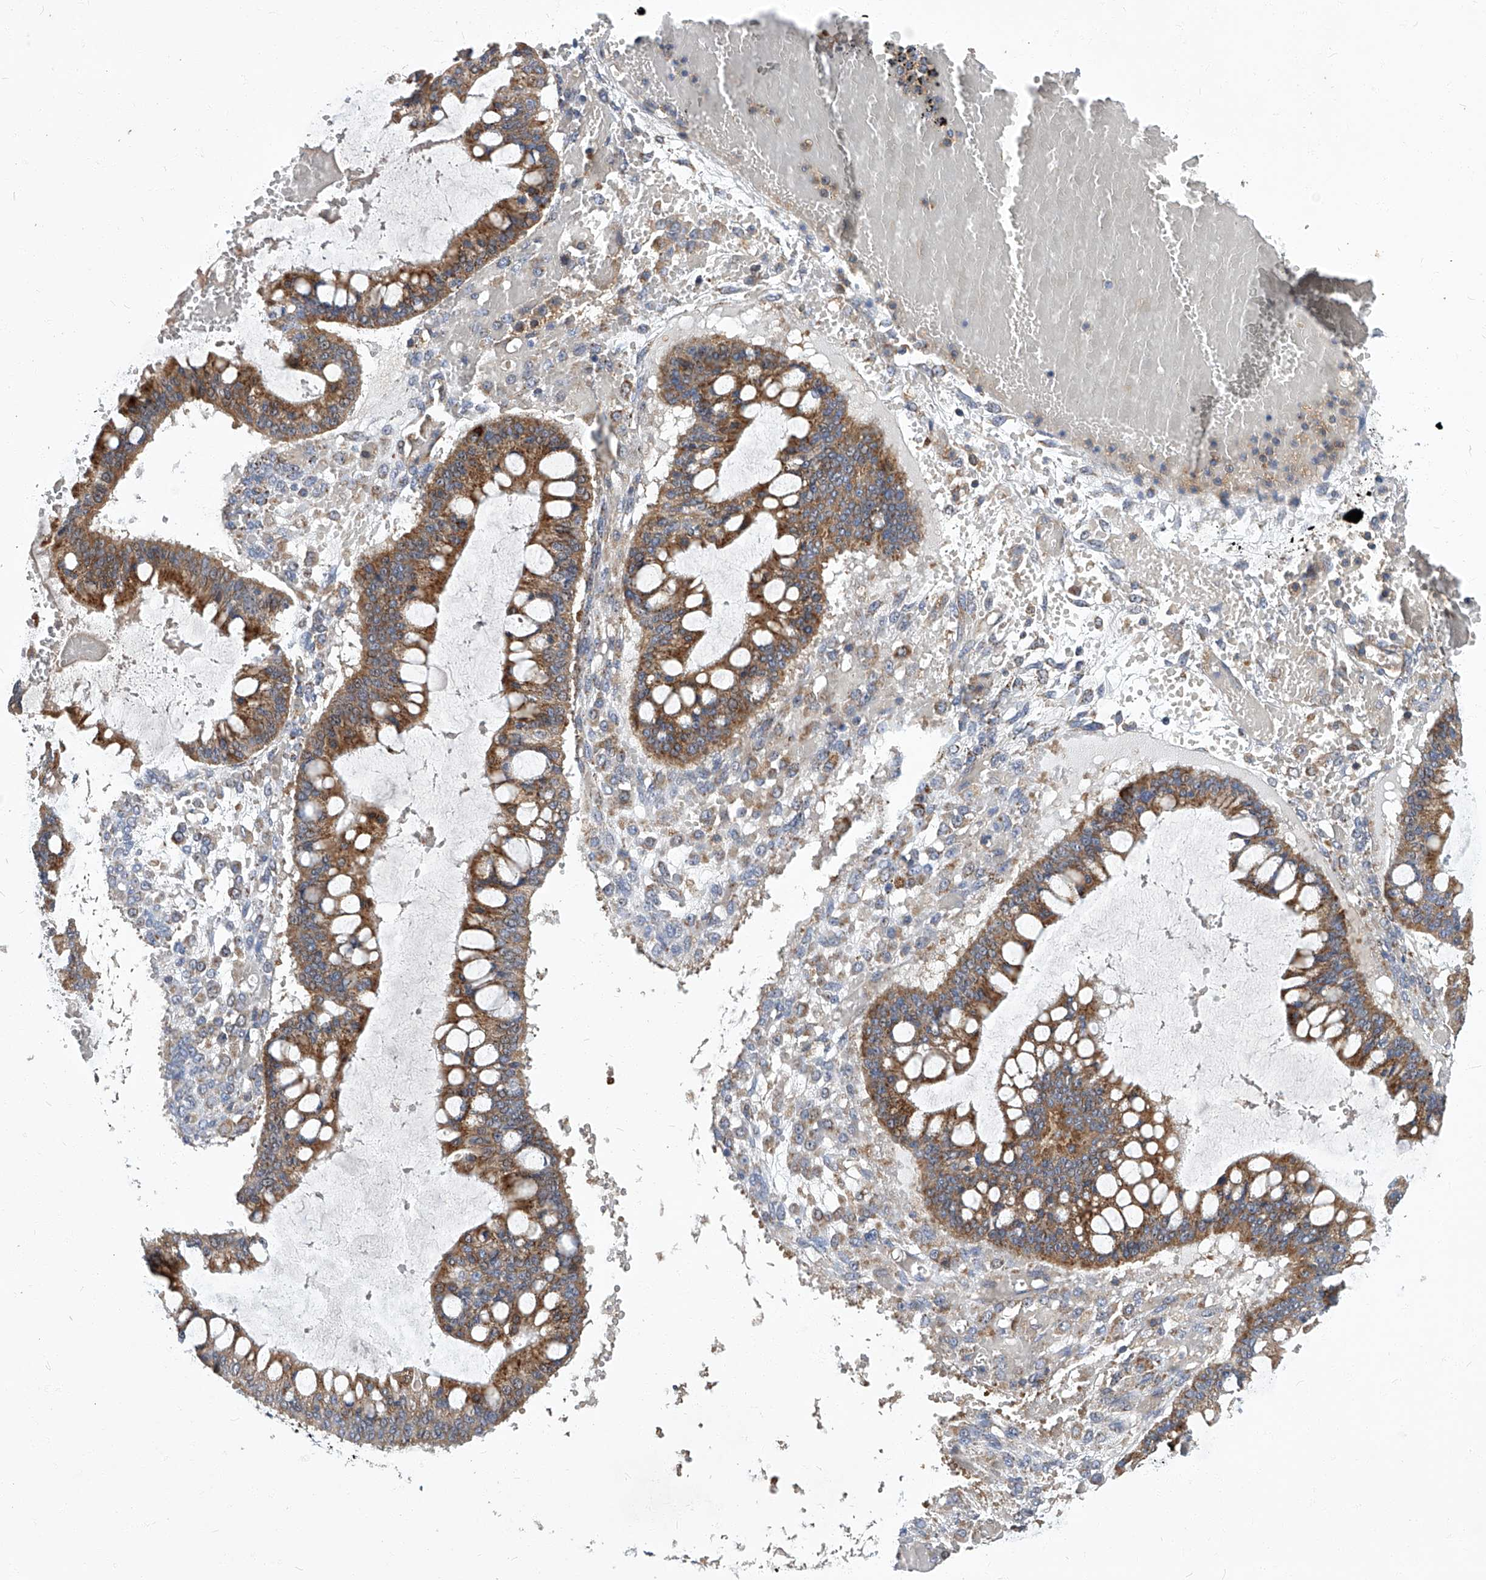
{"staining": {"intensity": "moderate", "quantity": ">75%", "location": "cytoplasmic/membranous"}, "tissue": "ovarian cancer", "cell_type": "Tumor cells", "image_type": "cancer", "snomed": [{"axis": "morphology", "description": "Cystadenocarcinoma, mucinous, NOS"}, {"axis": "topography", "description": "Ovary"}], "caption": "Immunohistochemistry image of neoplastic tissue: human mucinous cystadenocarcinoma (ovarian) stained using immunohistochemistry (IHC) reveals medium levels of moderate protein expression localized specifically in the cytoplasmic/membranous of tumor cells, appearing as a cytoplasmic/membranous brown color.", "gene": "TNFRSF13B", "patient": {"sex": "female", "age": 73}}